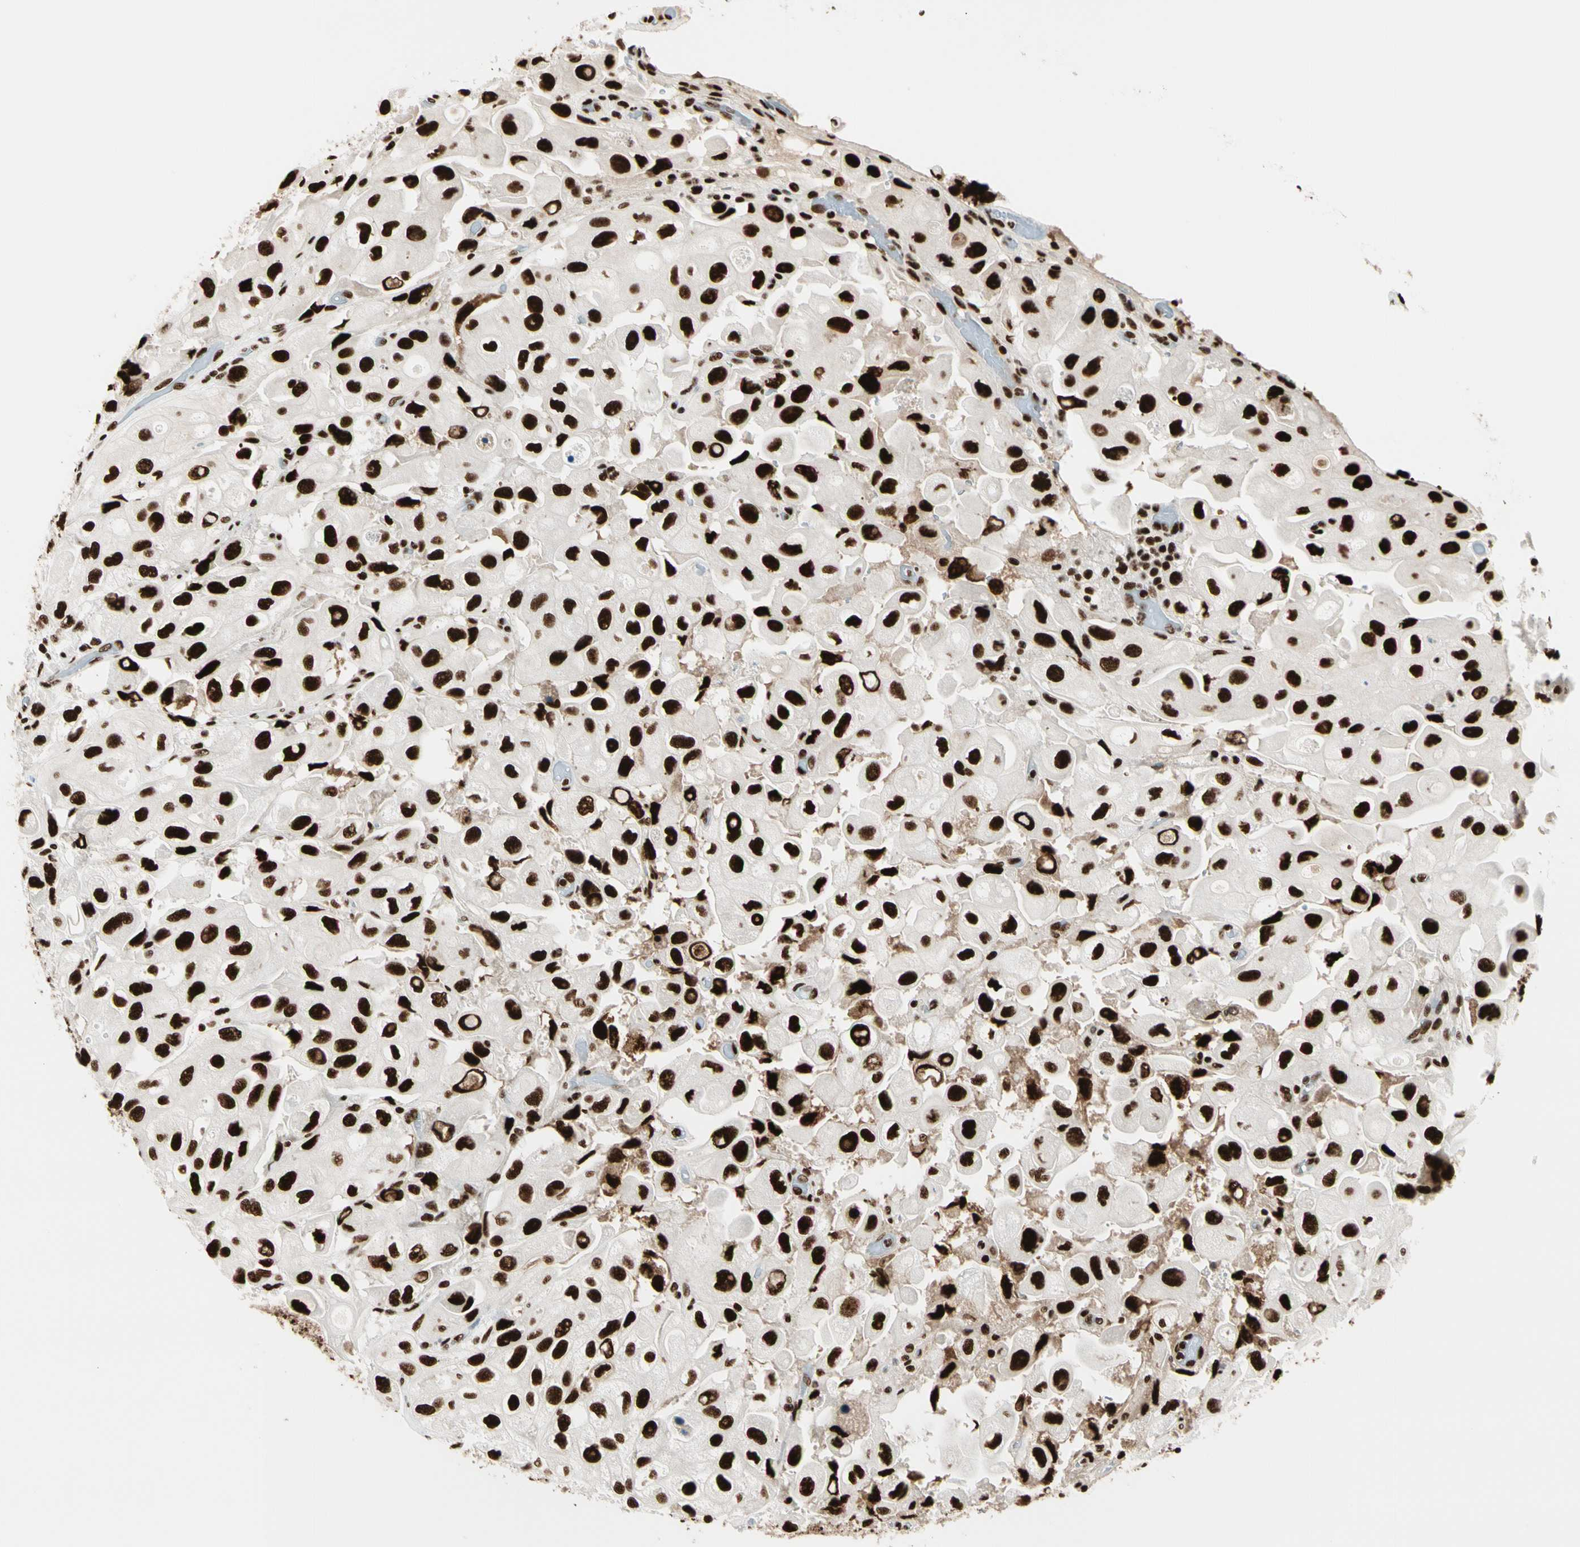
{"staining": {"intensity": "strong", "quantity": ">75%", "location": "nuclear"}, "tissue": "urothelial cancer", "cell_type": "Tumor cells", "image_type": "cancer", "snomed": [{"axis": "morphology", "description": "Urothelial carcinoma, High grade"}, {"axis": "topography", "description": "Urinary bladder"}], "caption": "Protein staining of high-grade urothelial carcinoma tissue displays strong nuclear positivity in approximately >75% of tumor cells. (Brightfield microscopy of DAB IHC at high magnification).", "gene": "CCAR1", "patient": {"sex": "female", "age": 64}}